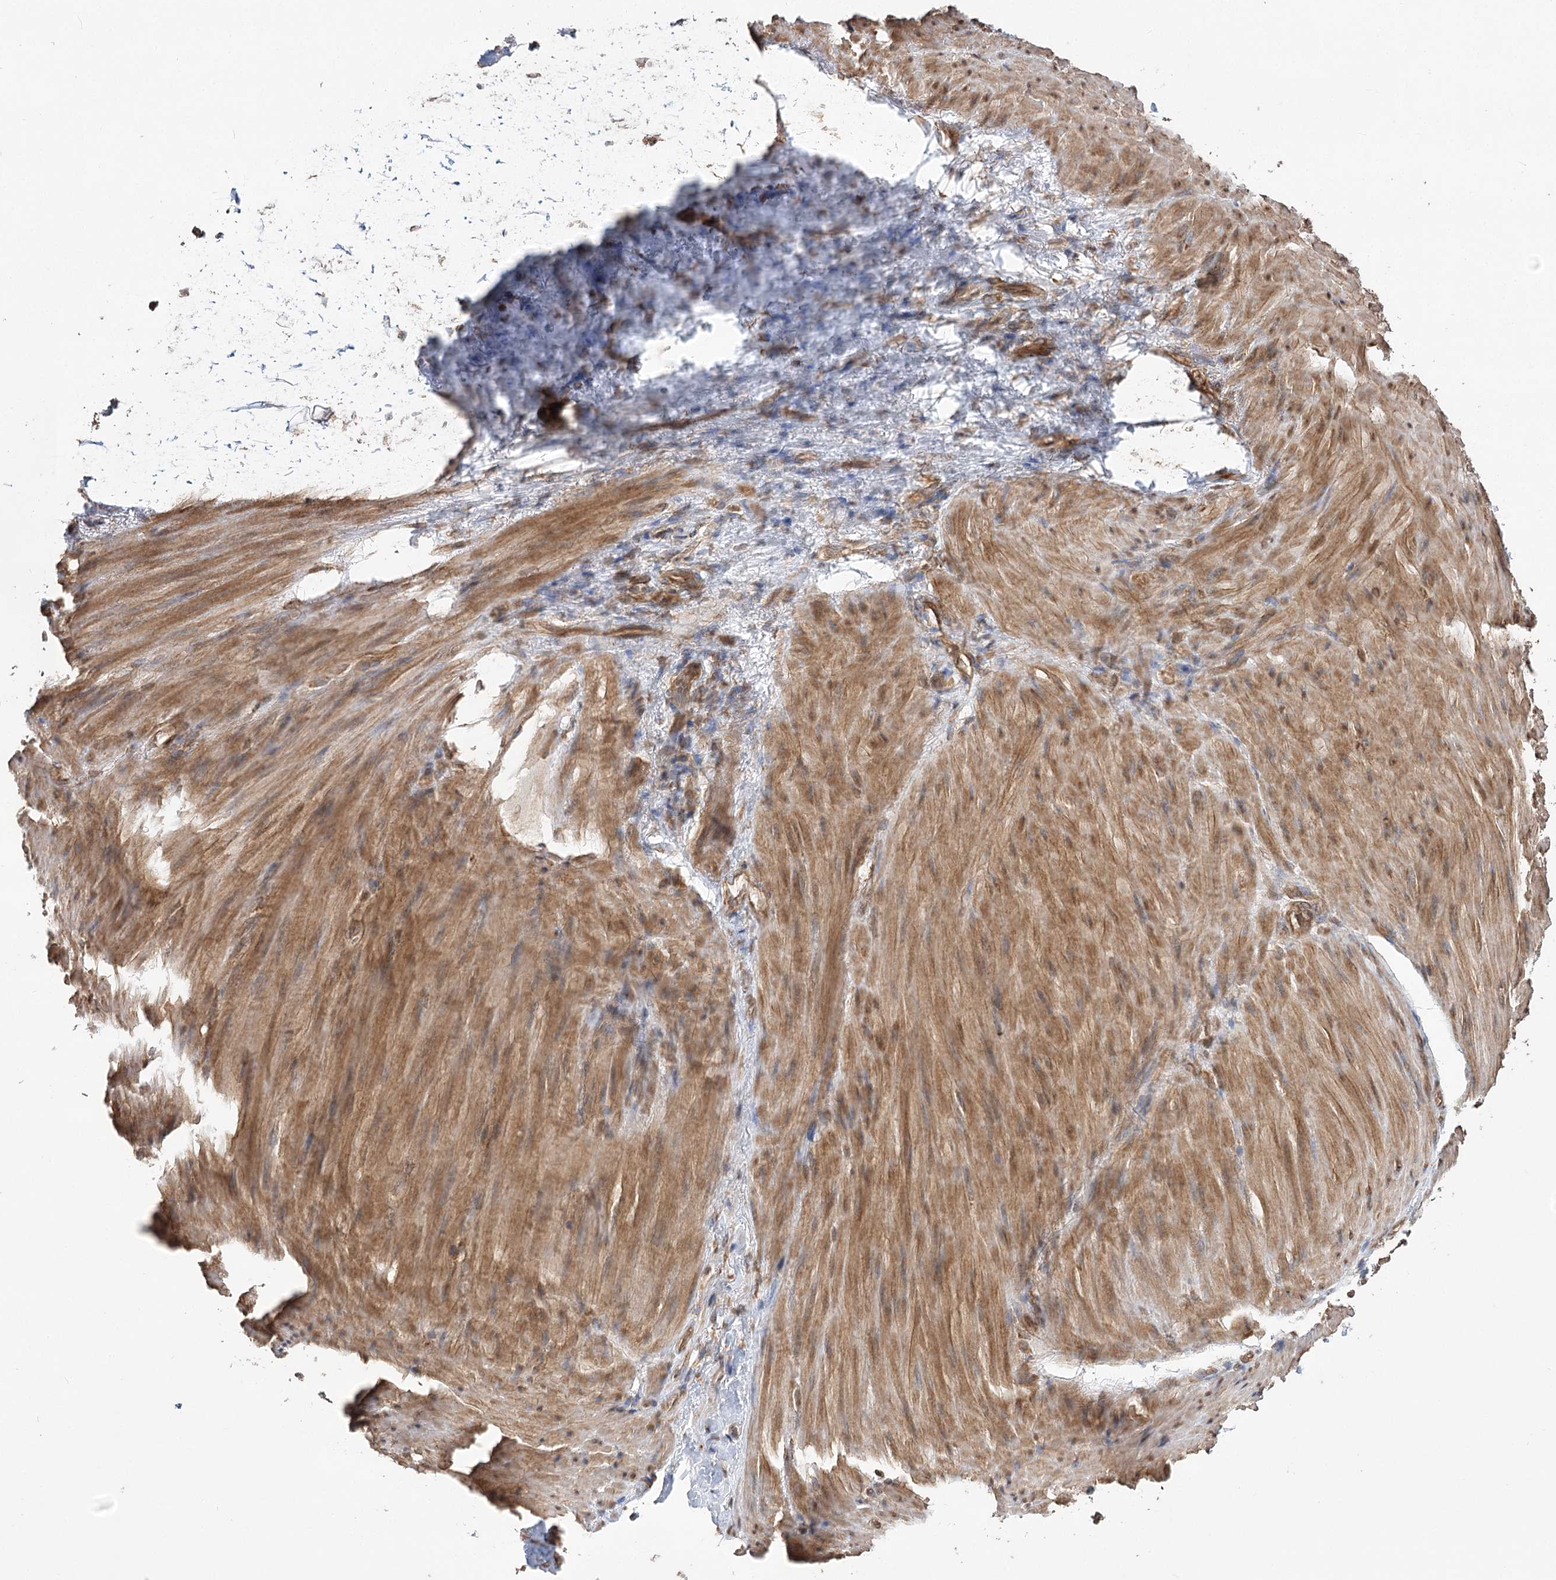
{"staining": {"intensity": "moderate", "quantity": ">75%", "location": "cytoplasmic/membranous"}, "tissue": "stomach cancer", "cell_type": "Tumor cells", "image_type": "cancer", "snomed": [{"axis": "morphology", "description": "Normal tissue, NOS"}, {"axis": "morphology", "description": "Adenocarcinoma, NOS"}, {"axis": "topography", "description": "Stomach"}], "caption": "Human adenocarcinoma (stomach) stained with a brown dye shows moderate cytoplasmic/membranous positive positivity in about >75% of tumor cells.", "gene": "DNAJB14", "patient": {"sex": "male", "age": 82}}